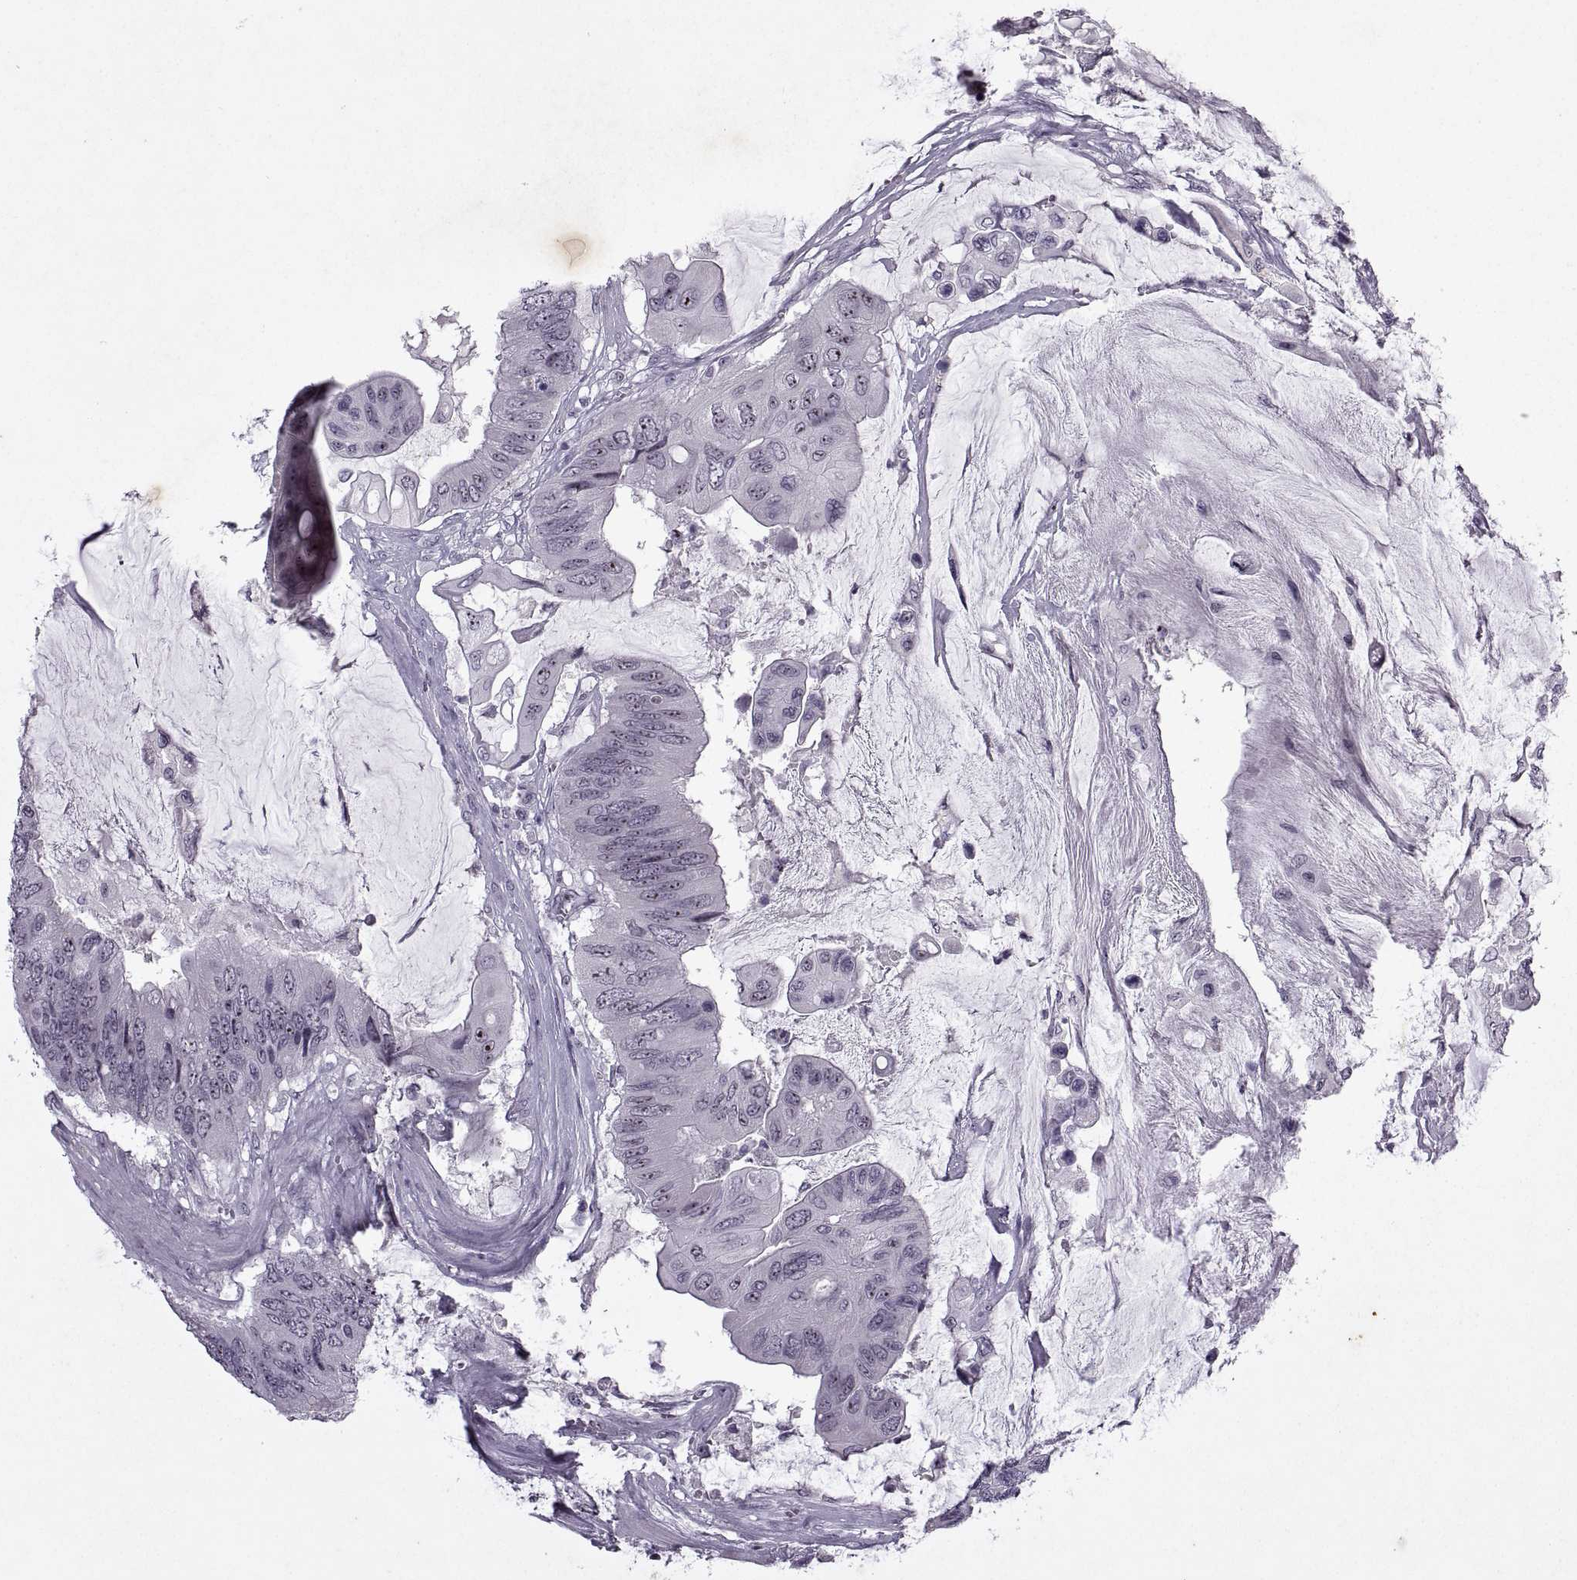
{"staining": {"intensity": "strong", "quantity": "<25%", "location": "nuclear"}, "tissue": "colorectal cancer", "cell_type": "Tumor cells", "image_type": "cancer", "snomed": [{"axis": "morphology", "description": "Adenocarcinoma, NOS"}, {"axis": "topography", "description": "Rectum"}], "caption": "Immunohistochemical staining of human adenocarcinoma (colorectal) reveals medium levels of strong nuclear staining in about <25% of tumor cells.", "gene": "SINHCAF", "patient": {"sex": "male", "age": 63}}